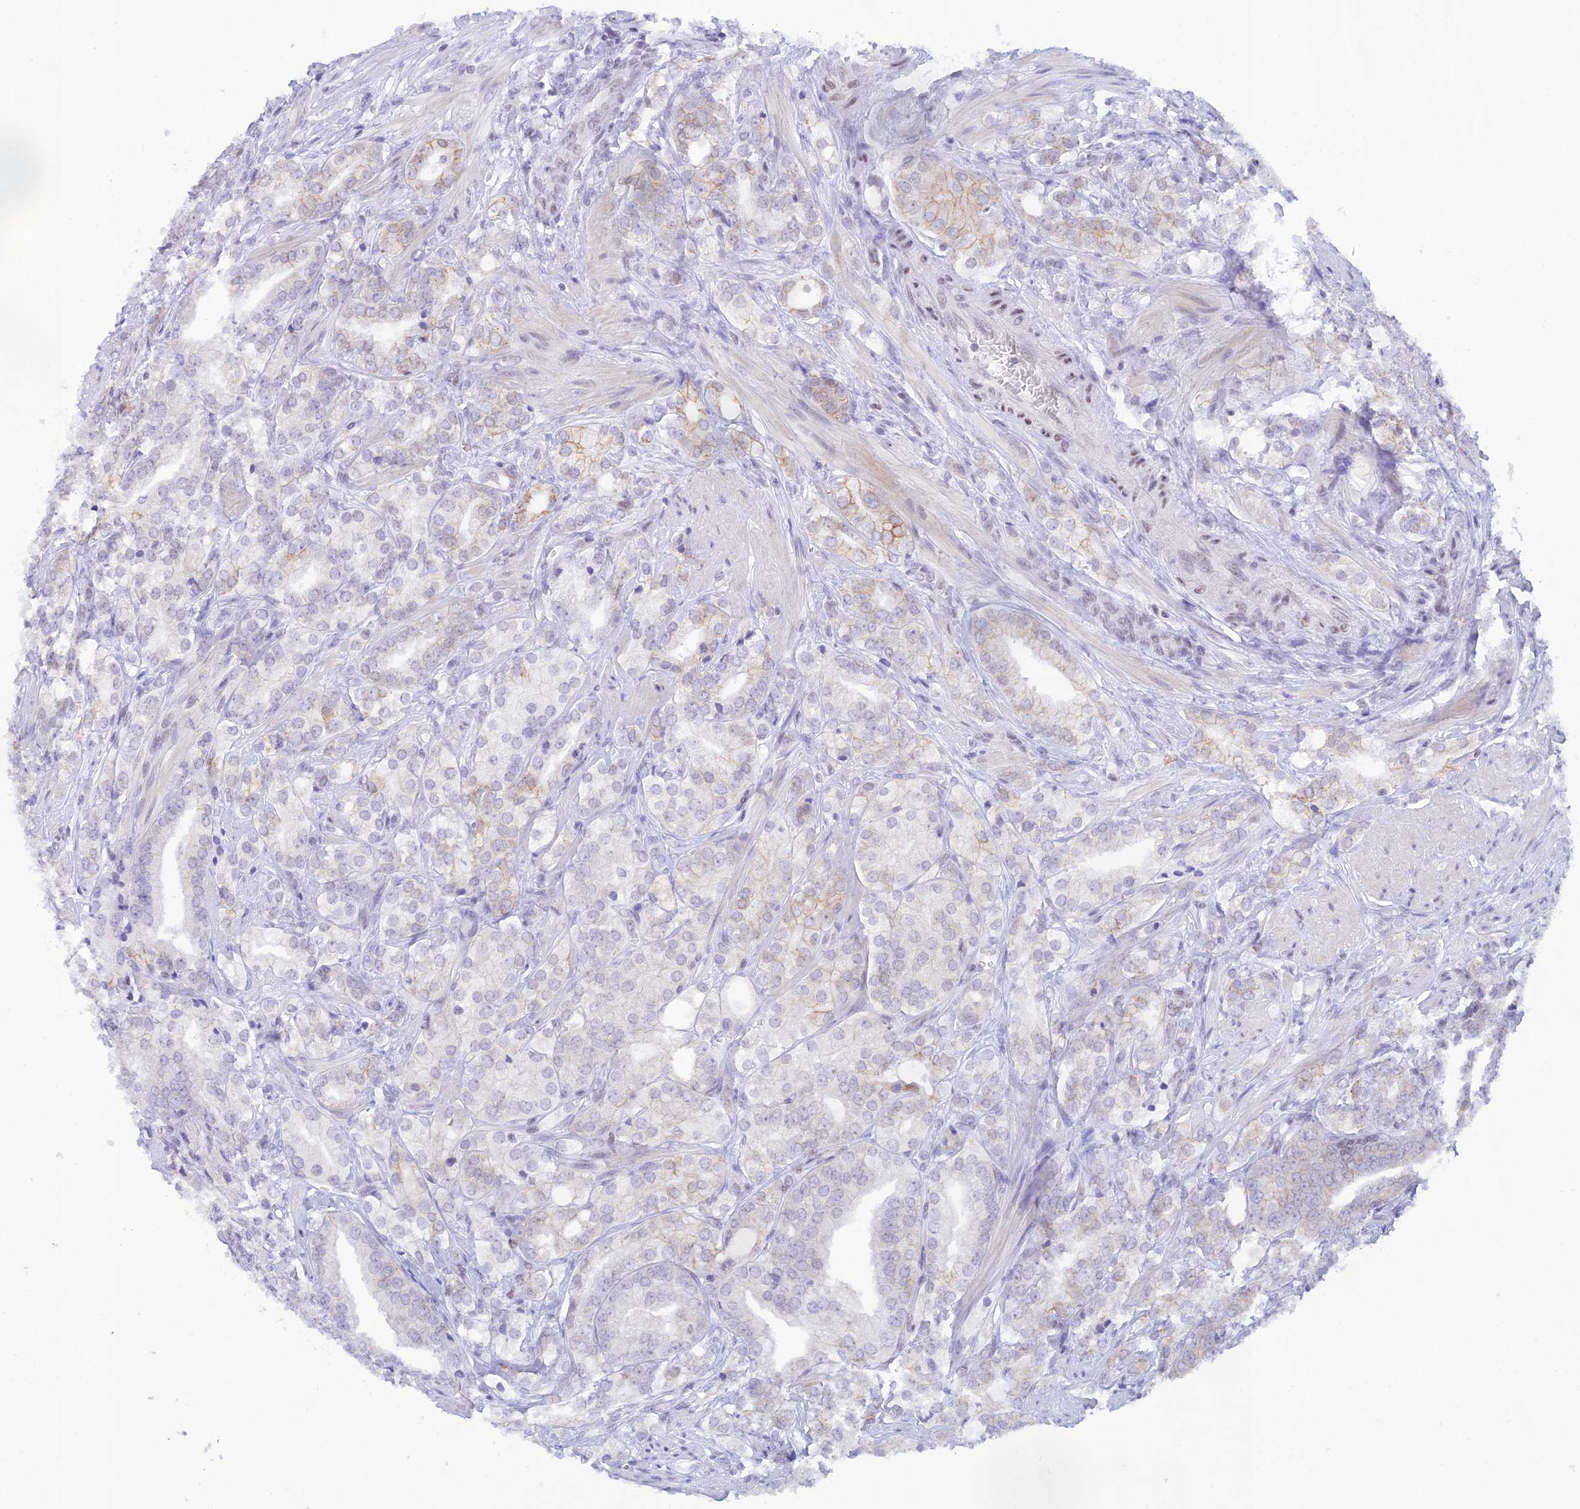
{"staining": {"intensity": "moderate", "quantity": "<25%", "location": "cytoplasmic/membranous"}, "tissue": "prostate cancer", "cell_type": "Tumor cells", "image_type": "cancer", "snomed": [{"axis": "morphology", "description": "Adenocarcinoma, High grade"}, {"axis": "topography", "description": "Prostate"}], "caption": "Brown immunohistochemical staining in prostate cancer (adenocarcinoma (high-grade)) displays moderate cytoplasmic/membranous positivity in approximately <25% of tumor cells.", "gene": "THAP11", "patient": {"sex": "male", "age": 50}}